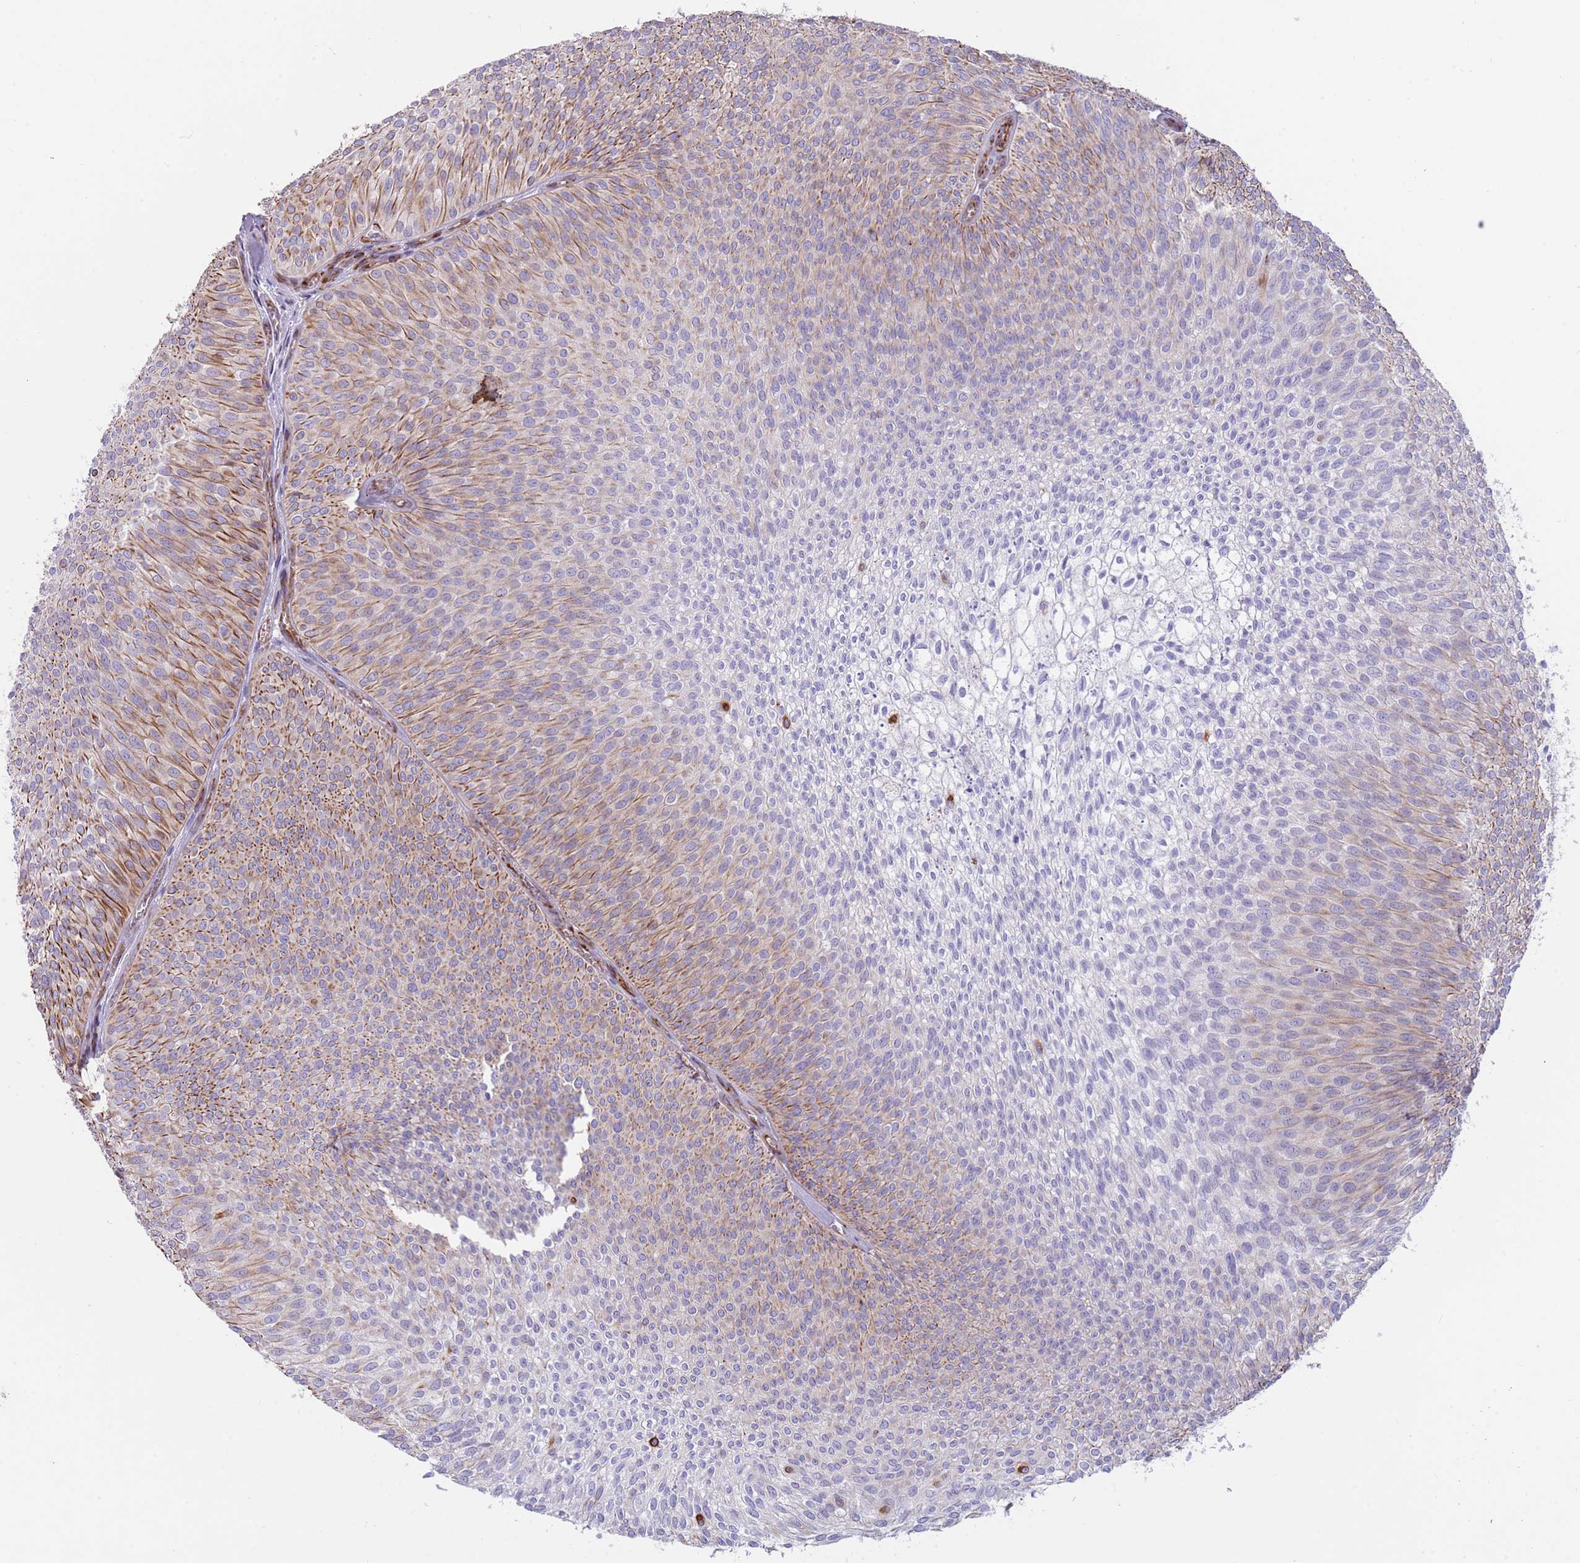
{"staining": {"intensity": "moderate", "quantity": "25%-75%", "location": "cytoplasmic/membranous"}, "tissue": "urothelial cancer", "cell_type": "Tumor cells", "image_type": "cancer", "snomed": [{"axis": "morphology", "description": "Urothelial carcinoma, Low grade"}, {"axis": "topography", "description": "Urinary bladder"}], "caption": "Immunohistochemistry (IHC) histopathology image of neoplastic tissue: urothelial cancer stained using immunohistochemistry displays medium levels of moderate protein expression localized specifically in the cytoplasmic/membranous of tumor cells, appearing as a cytoplasmic/membranous brown color.", "gene": "MOGAT1", "patient": {"sex": "male", "age": 91}}